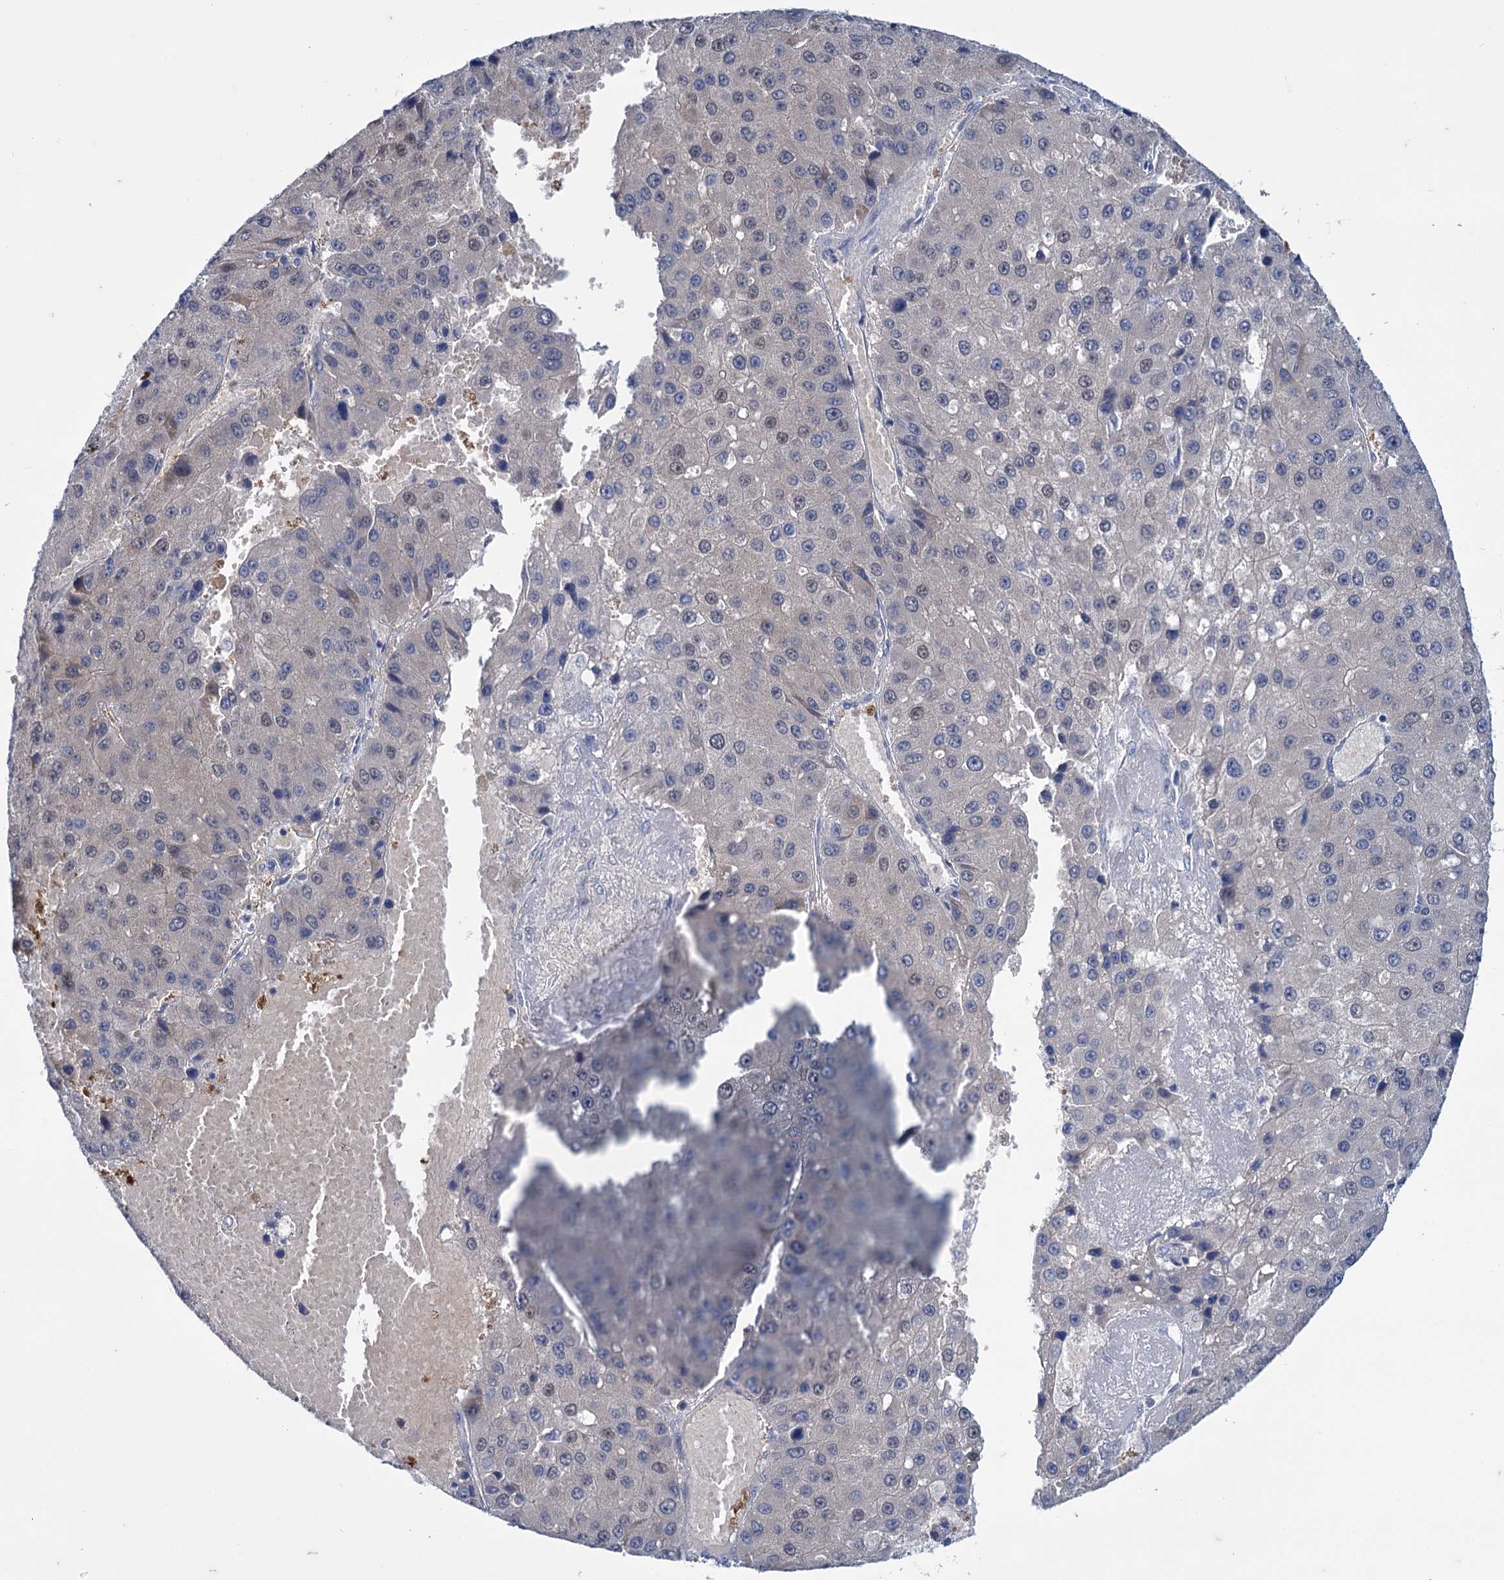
{"staining": {"intensity": "weak", "quantity": "<25%", "location": "cytoplasmic/membranous,nuclear"}, "tissue": "liver cancer", "cell_type": "Tumor cells", "image_type": "cancer", "snomed": [{"axis": "morphology", "description": "Carcinoma, Hepatocellular, NOS"}, {"axis": "topography", "description": "Liver"}], "caption": "Hepatocellular carcinoma (liver) was stained to show a protein in brown. There is no significant expression in tumor cells.", "gene": "MID1IP1", "patient": {"sex": "female", "age": 73}}